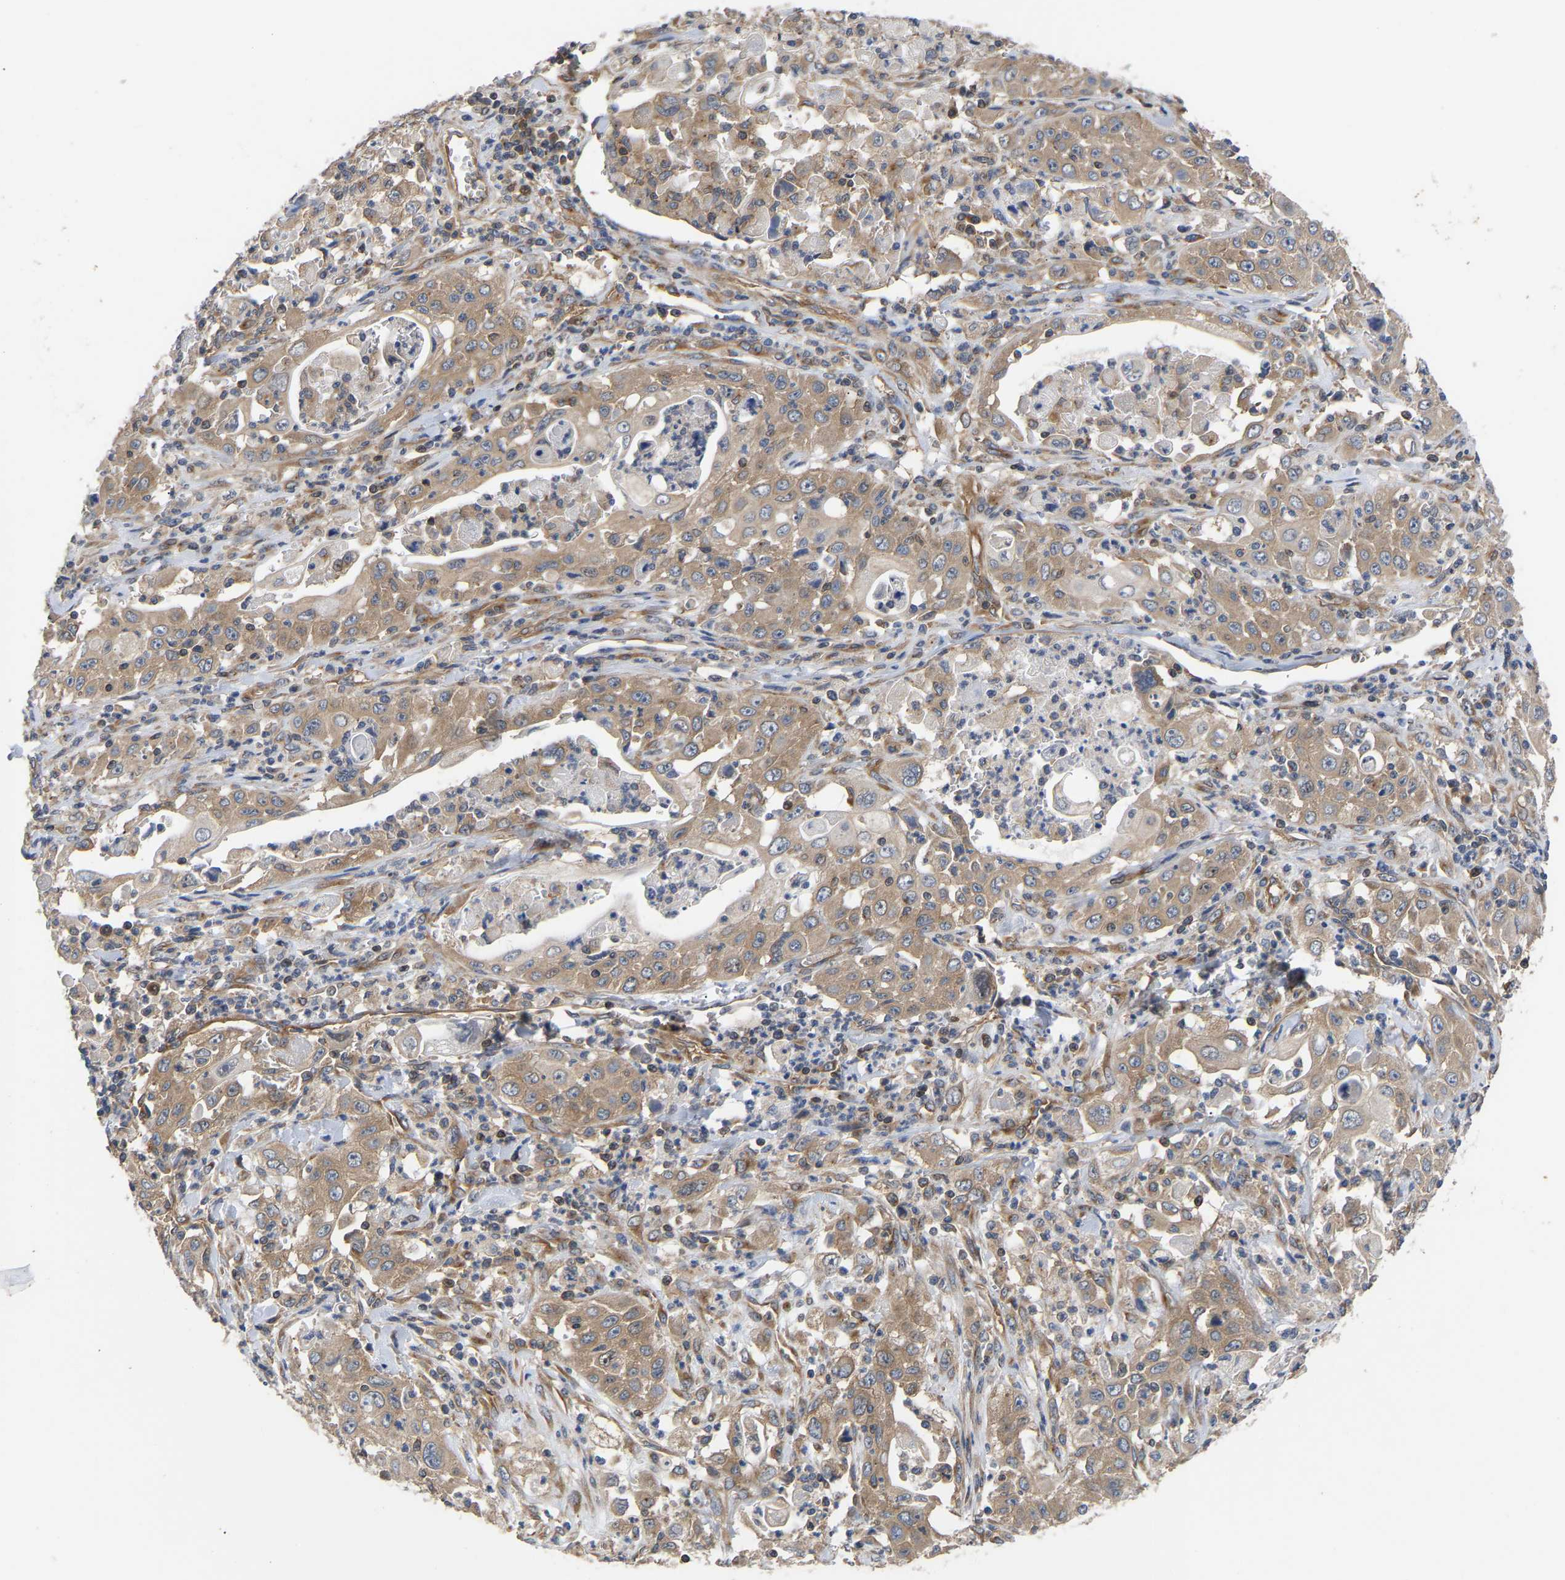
{"staining": {"intensity": "moderate", "quantity": ">75%", "location": "cytoplasmic/membranous"}, "tissue": "pancreatic cancer", "cell_type": "Tumor cells", "image_type": "cancer", "snomed": [{"axis": "morphology", "description": "Adenocarcinoma, NOS"}, {"axis": "topography", "description": "Pancreas"}], "caption": "DAB immunohistochemical staining of adenocarcinoma (pancreatic) exhibits moderate cytoplasmic/membranous protein expression in about >75% of tumor cells.", "gene": "LAPTM4B", "patient": {"sex": "male", "age": 70}}